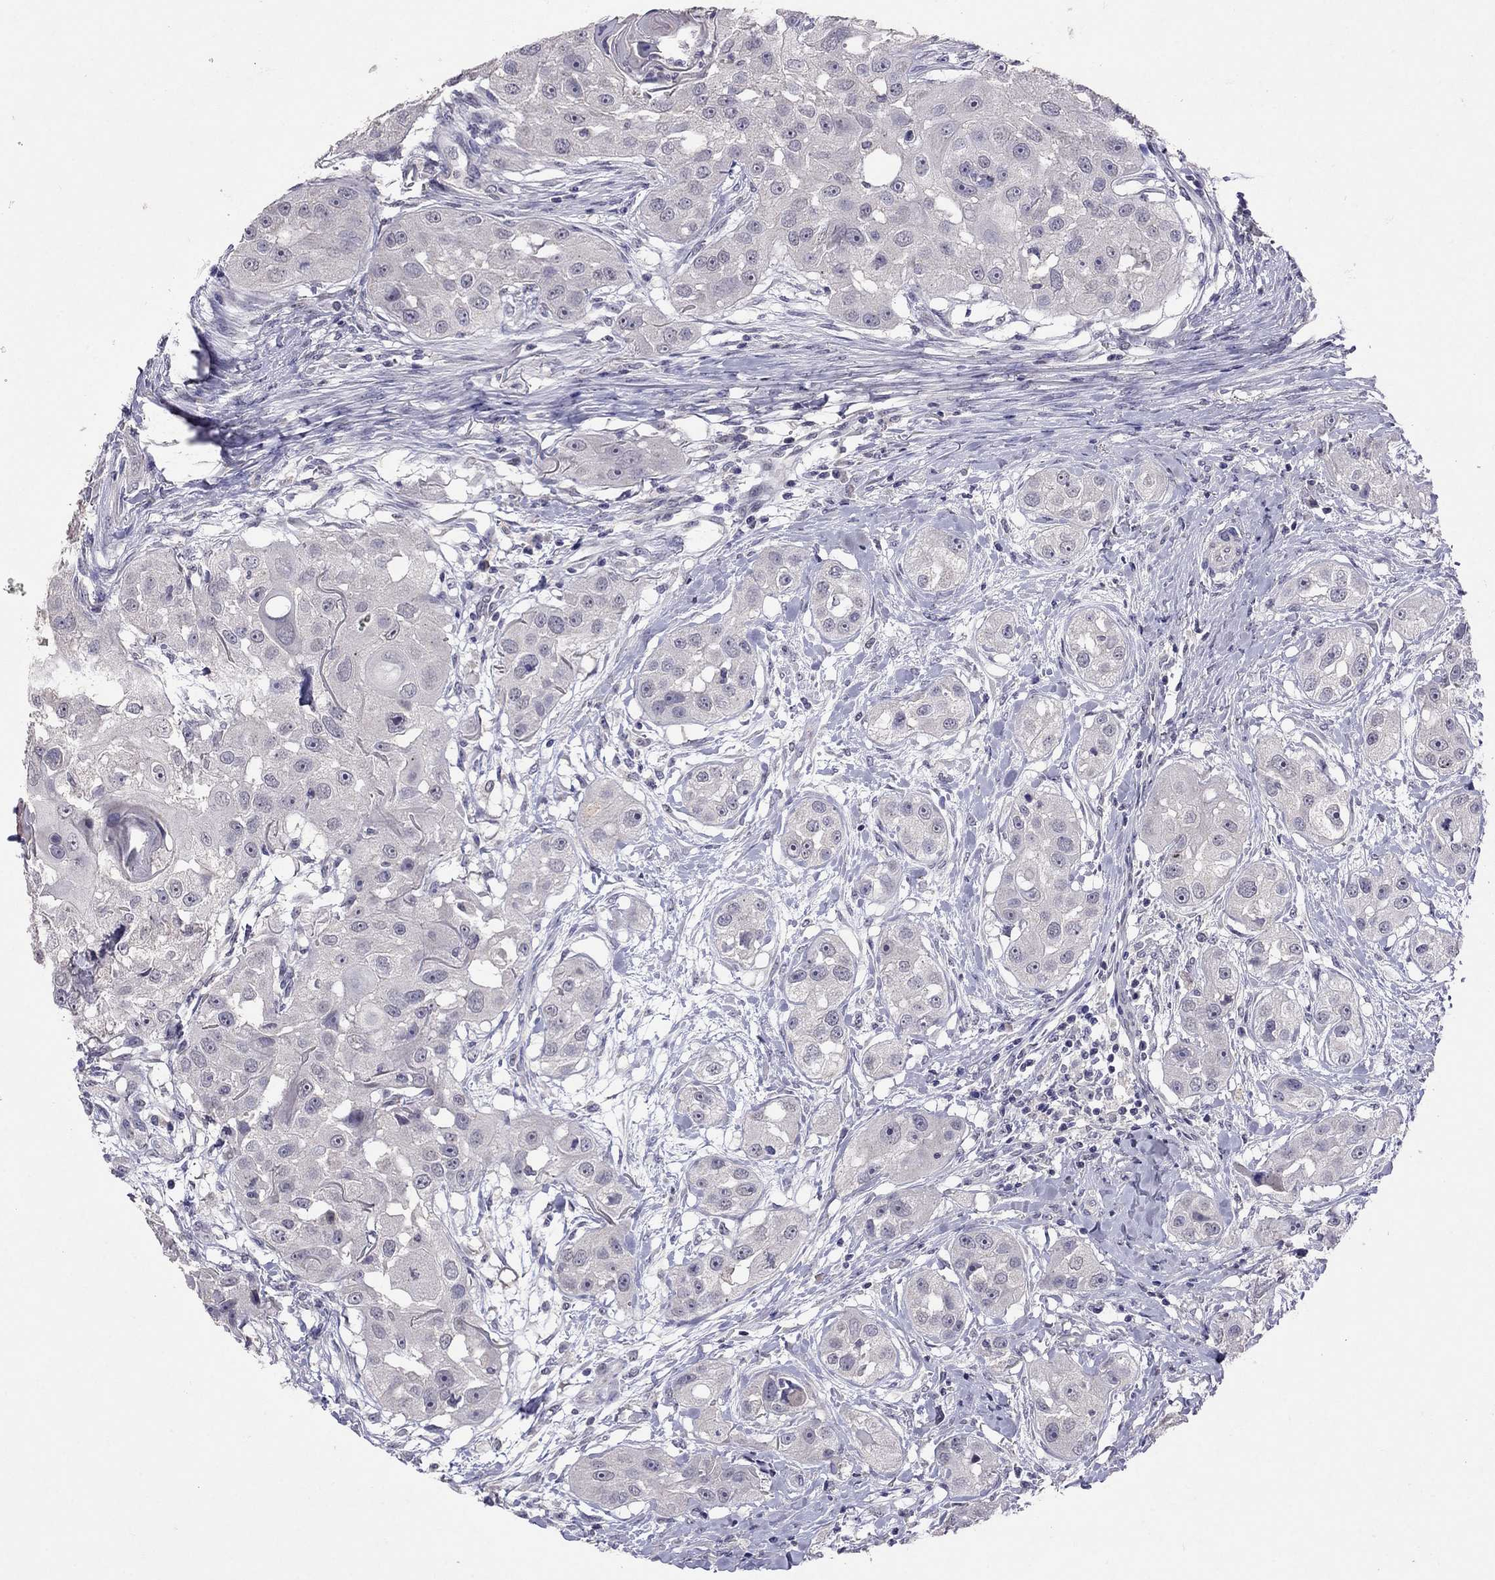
{"staining": {"intensity": "negative", "quantity": "none", "location": "none"}, "tissue": "head and neck cancer", "cell_type": "Tumor cells", "image_type": "cancer", "snomed": [{"axis": "morphology", "description": "Squamous cell carcinoma, NOS"}, {"axis": "topography", "description": "Head-Neck"}], "caption": "Immunohistochemistry (IHC) micrograph of head and neck squamous cell carcinoma stained for a protein (brown), which demonstrates no positivity in tumor cells.", "gene": "FST", "patient": {"sex": "male", "age": 51}}